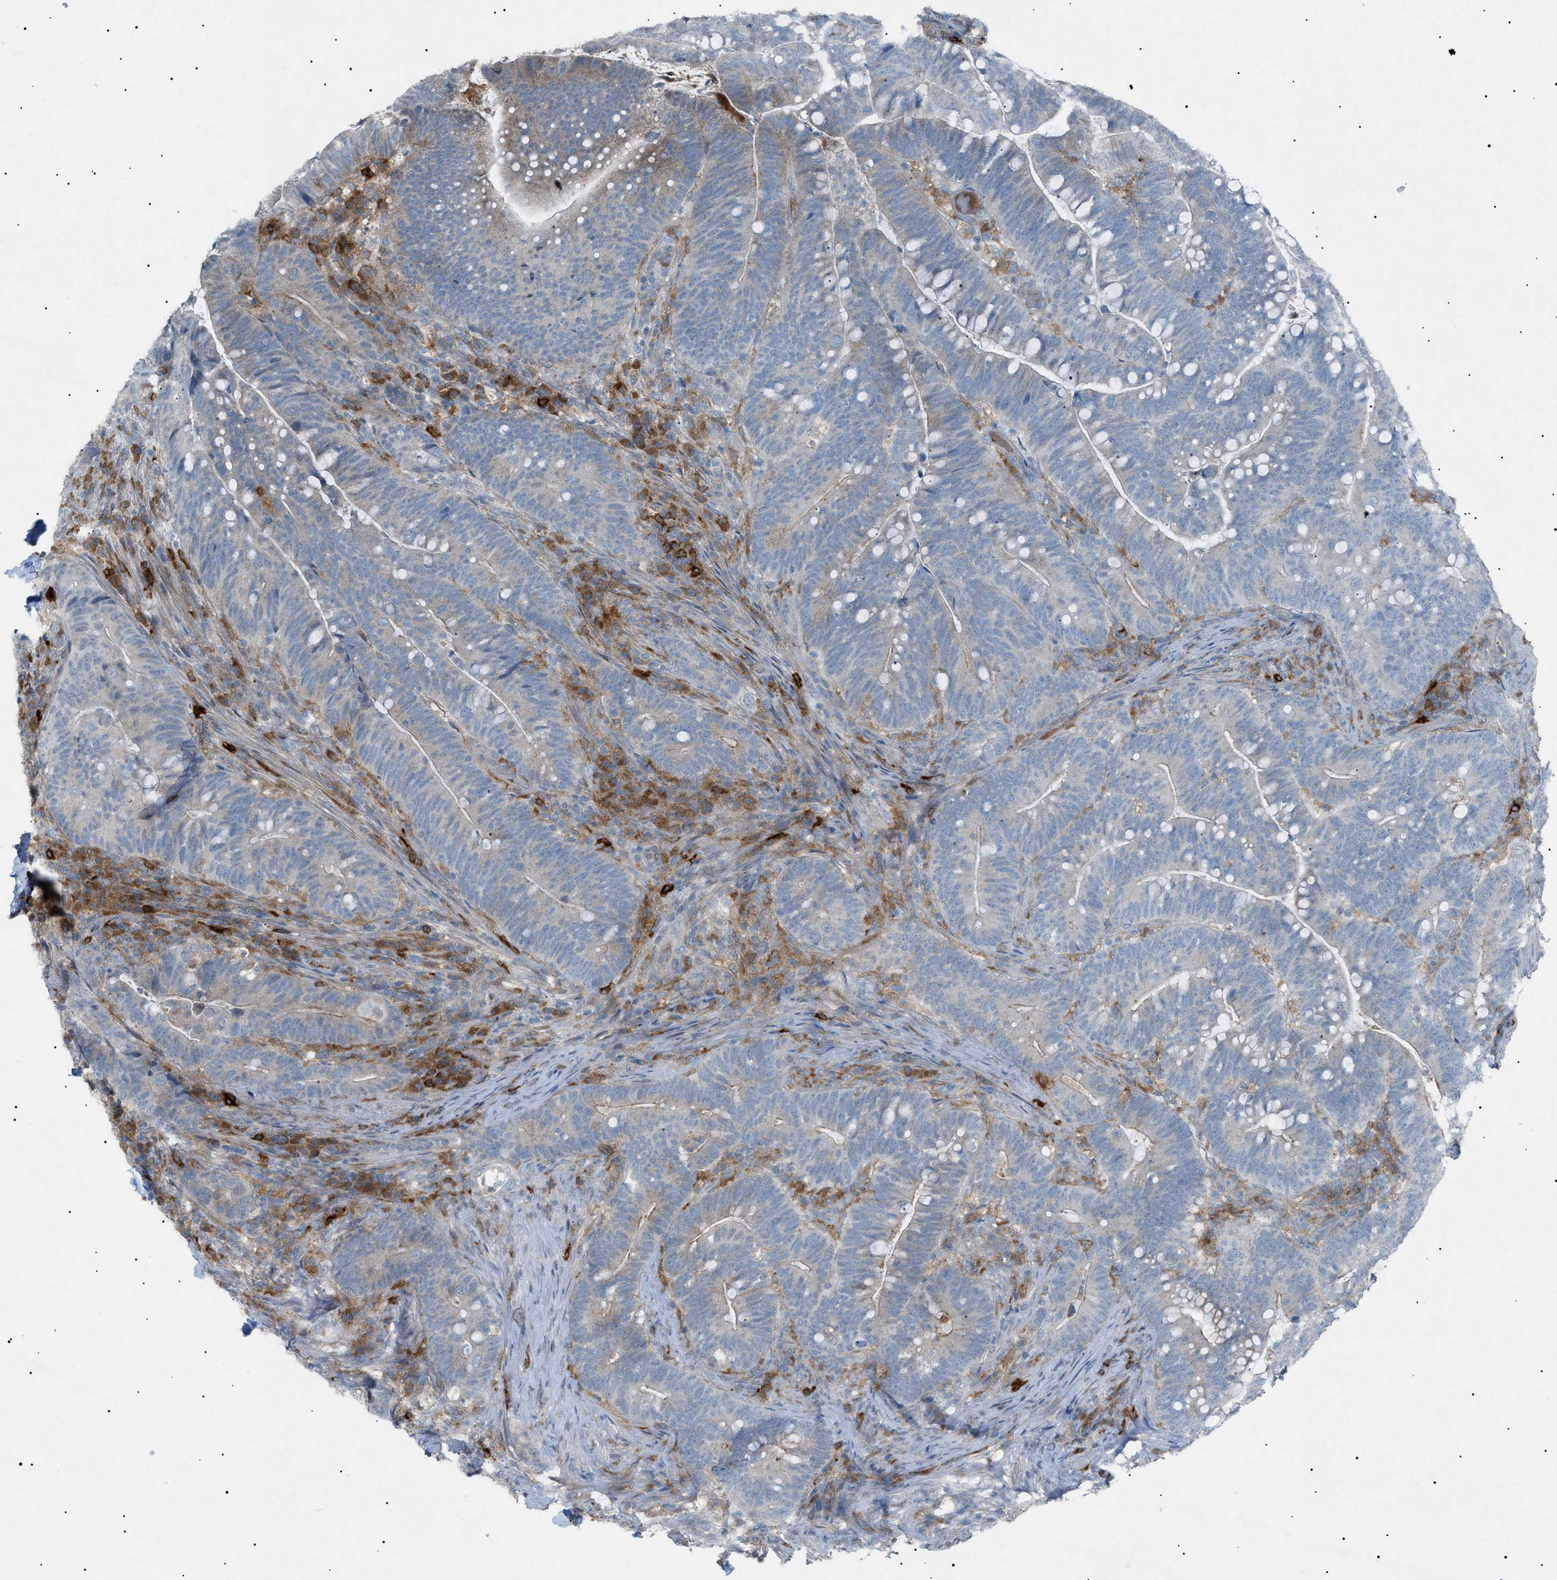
{"staining": {"intensity": "negative", "quantity": "none", "location": "none"}, "tissue": "colorectal cancer", "cell_type": "Tumor cells", "image_type": "cancer", "snomed": [{"axis": "morphology", "description": "Normal tissue, NOS"}, {"axis": "morphology", "description": "Adenocarcinoma, NOS"}, {"axis": "topography", "description": "Colon"}], "caption": "Colorectal cancer was stained to show a protein in brown. There is no significant staining in tumor cells.", "gene": "BTK", "patient": {"sex": "female", "age": 66}}